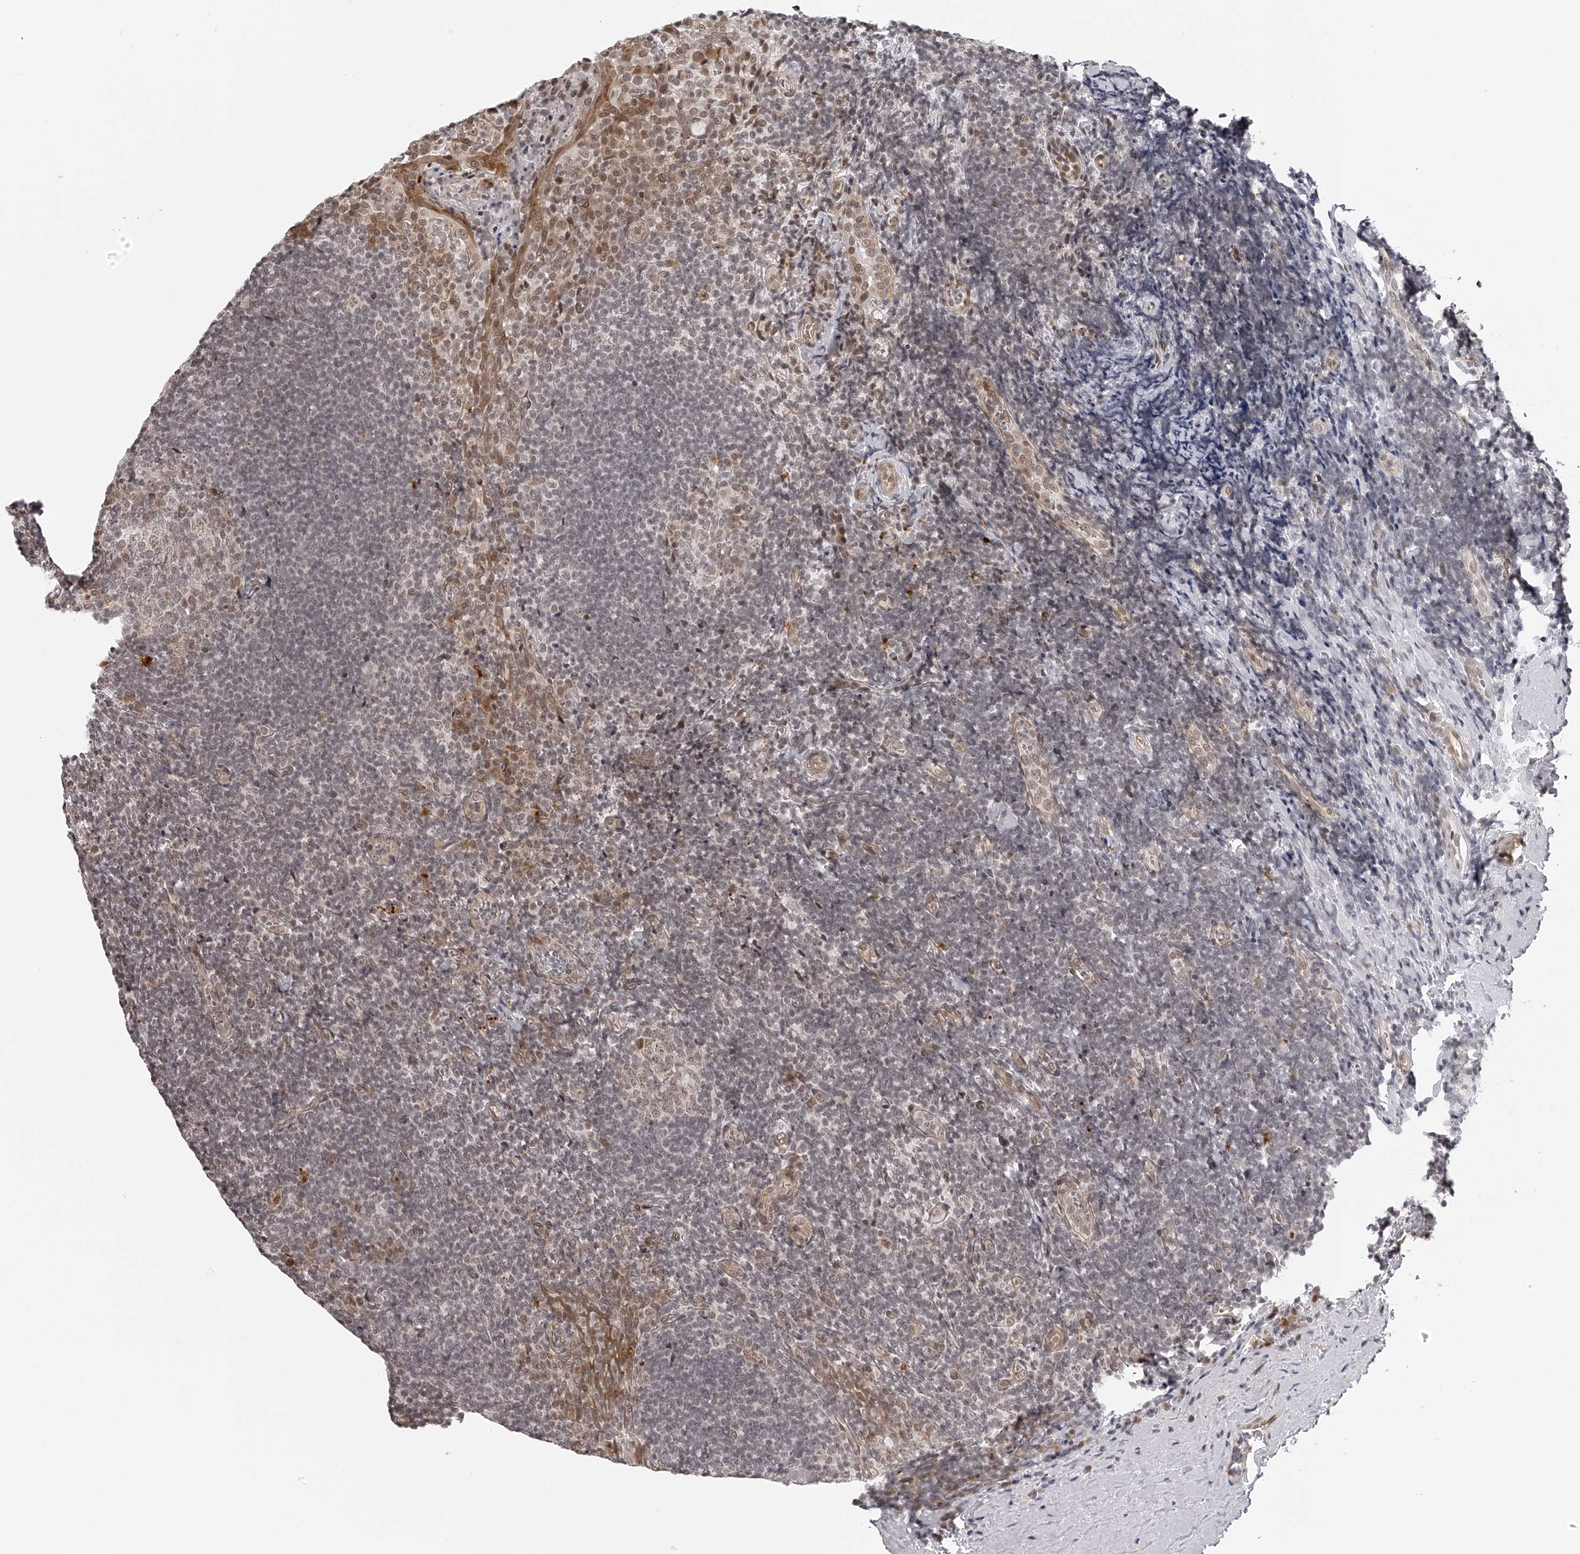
{"staining": {"intensity": "weak", "quantity": "<25%", "location": "cytoplasmic/membranous"}, "tissue": "tonsil", "cell_type": "Germinal center cells", "image_type": "normal", "snomed": [{"axis": "morphology", "description": "Normal tissue, NOS"}, {"axis": "topography", "description": "Tonsil"}], "caption": "Micrograph shows no protein positivity in germinal center cells of benign tonsil.", "gene": "ODF2L", "patient": {"sex": "male", "age": 27}}